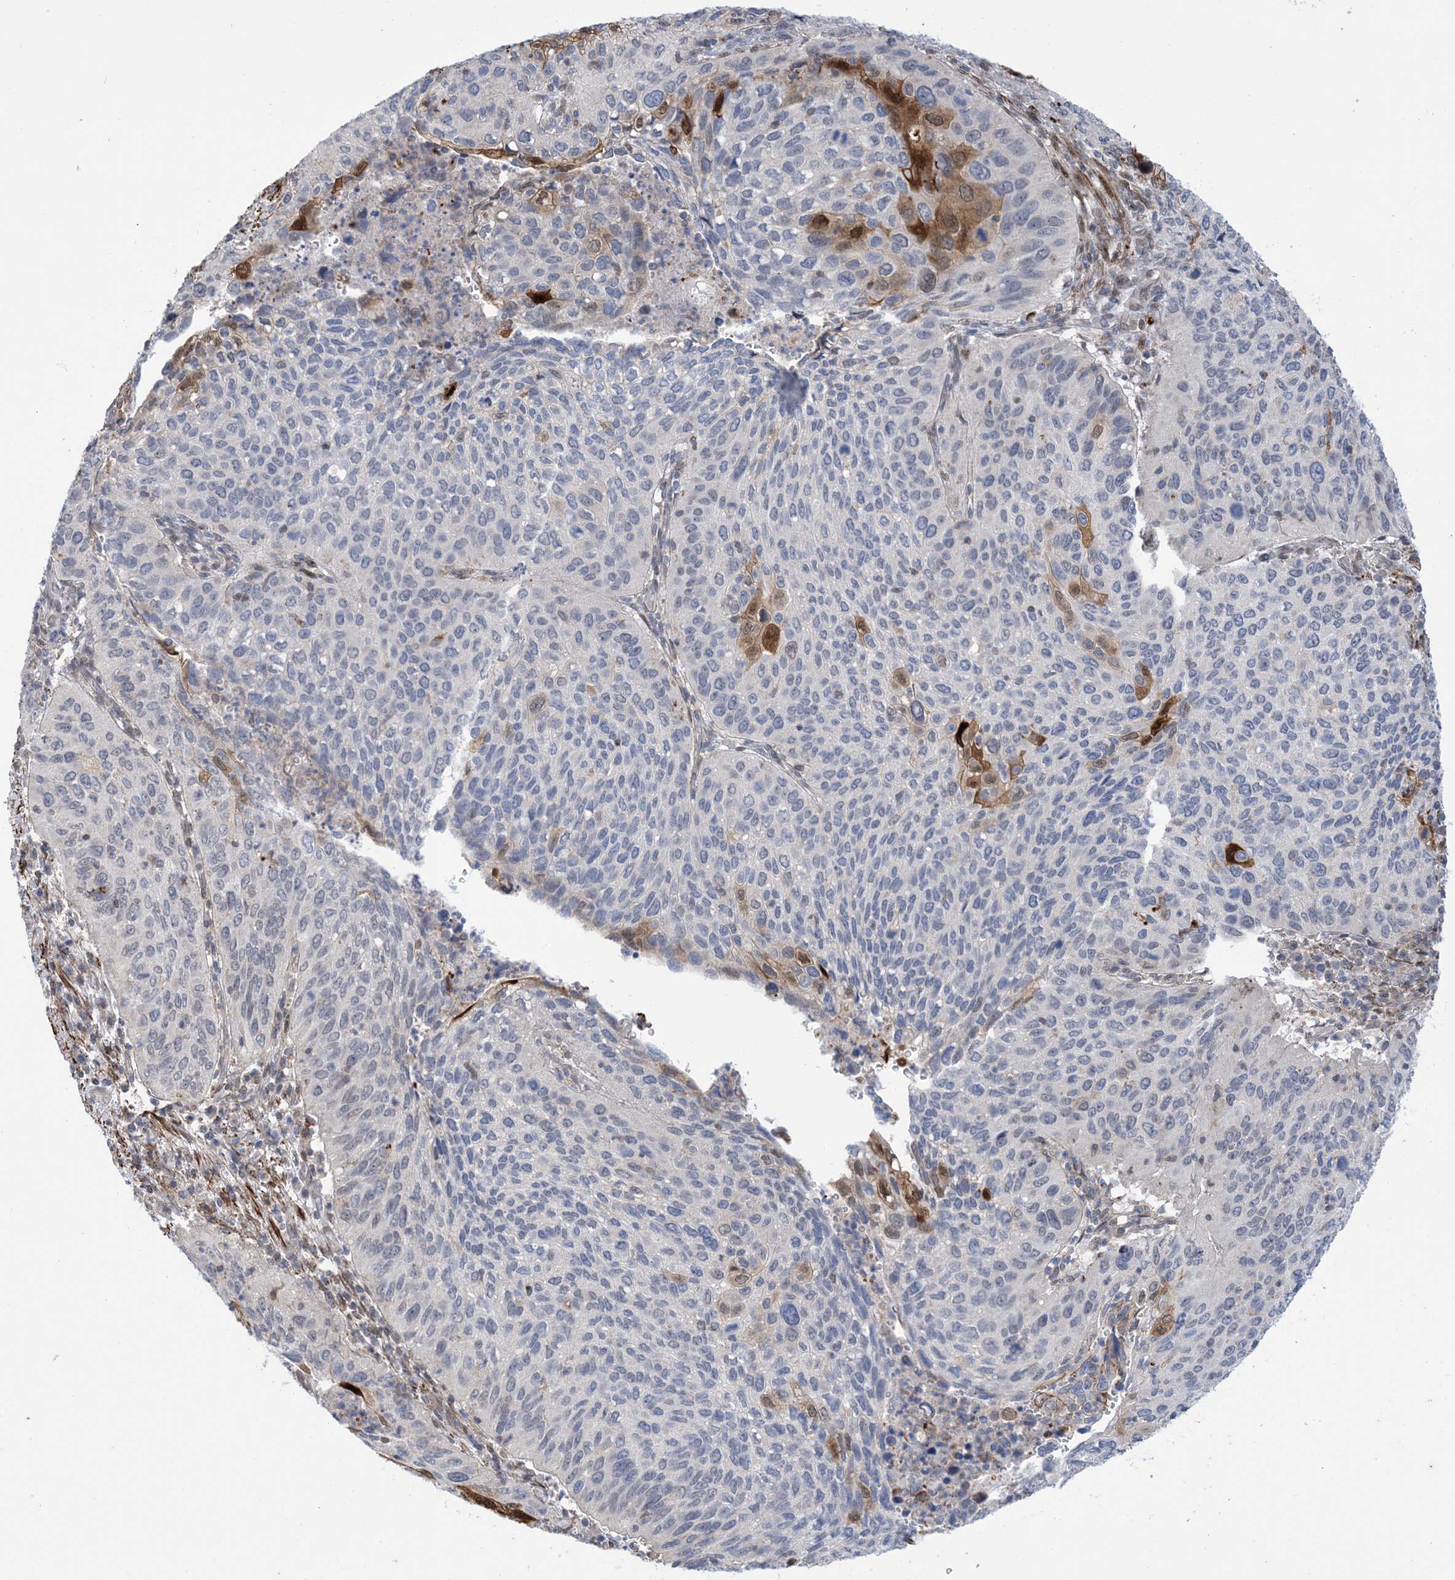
{"staining": {"intensity": "moderate", "quantity": "<25%", "location": "cytoplasmic/membranous,nuclear"}, "tissue": "cervical cancer", "cell_type": "Tumor cells", "image_type": "cancer", "snomed": [{"axis": "morphology", "description": "Squamous cell carcinoma, NOS"}, {"axis": "topography", "description": "Cervix"}], "caption": "Immunohistochemical staining of squamous cell carcinoma (cervical) demonstrates low levels of moderate cytoplasmic/membranous and nuclear positivity in approximately <25% of tumor cells.", "gene": "ZNF8", "patient": {"sex": "female", "age": 38}}